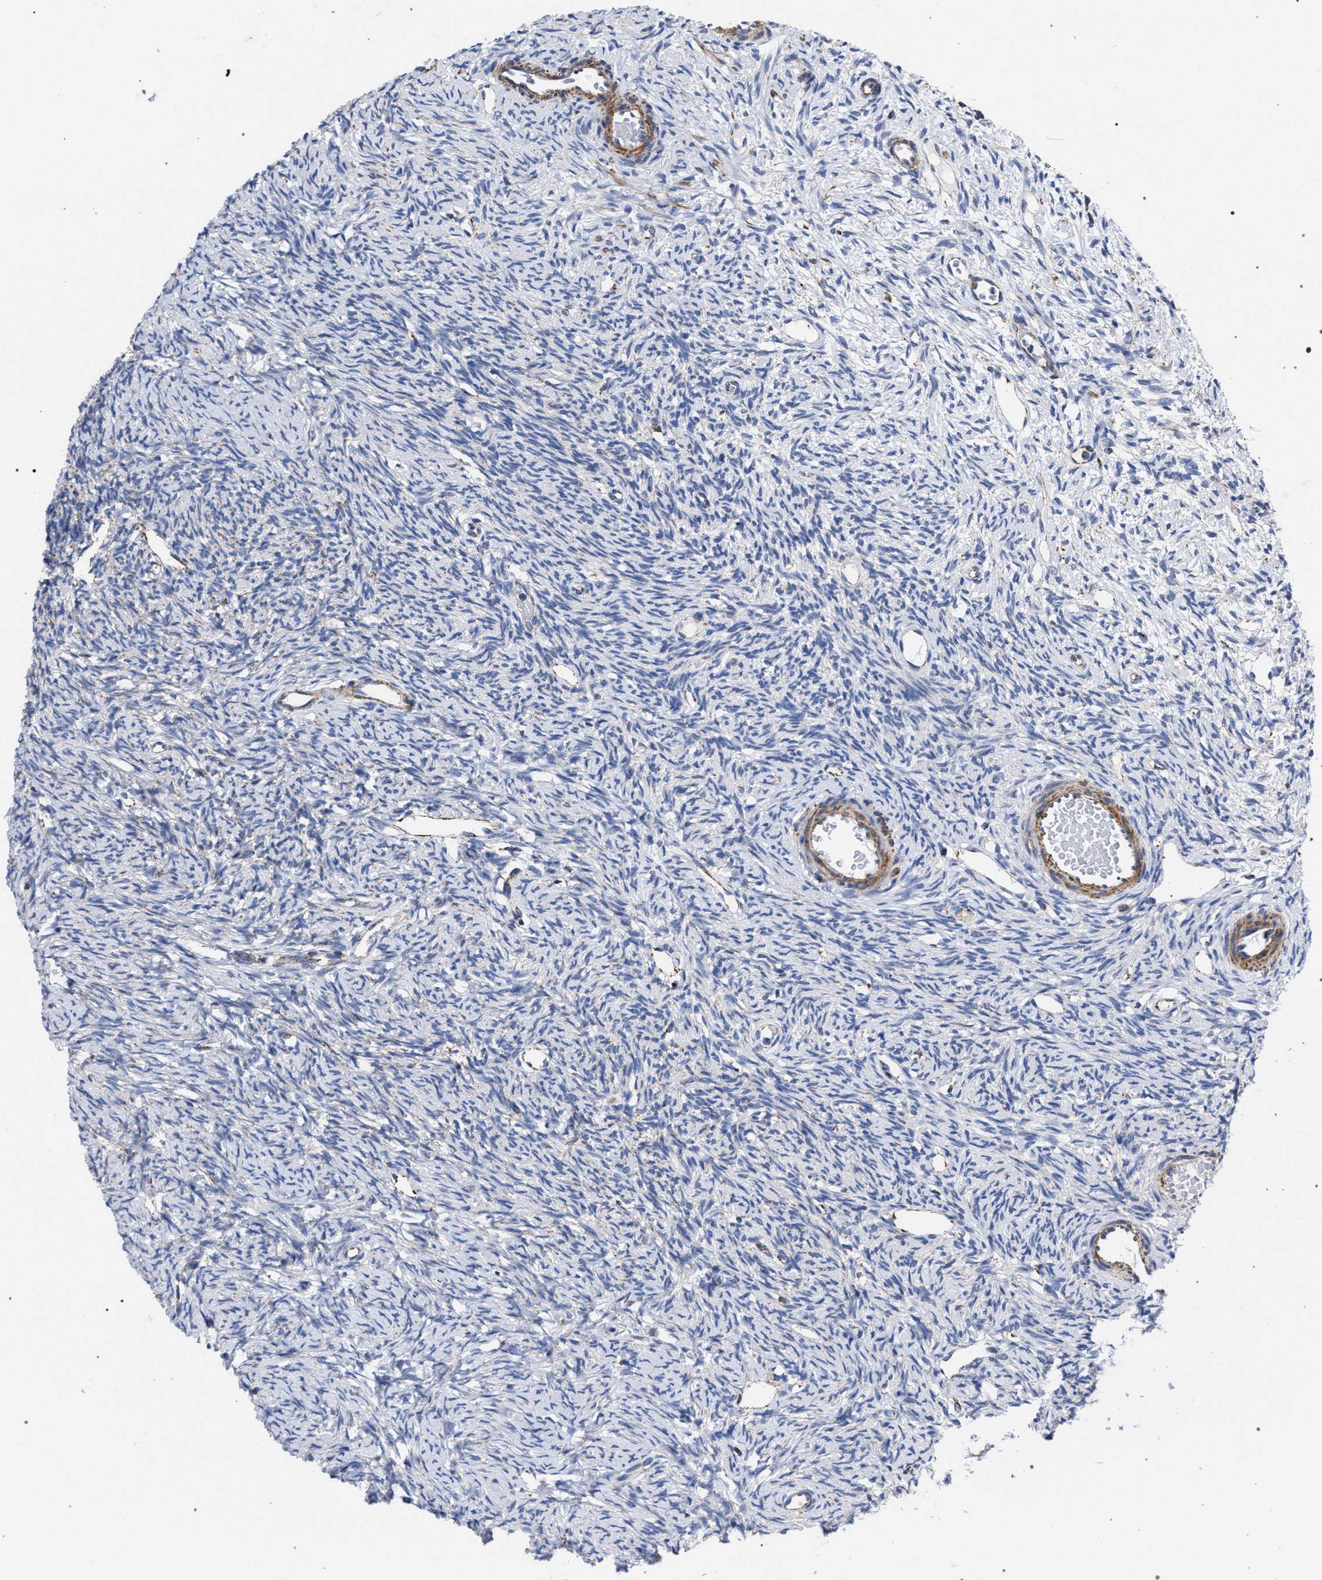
{"staining": {"intensity": "negative", "quantity": "none", "location": "none"}, "tissue": "ovary", "cell_type": "Ovarian stroma cells", "image_type": "normal", "snomed": [{"axis": "morphology", "description": "Normal tissue, NOS"}, {"axis": "topography", "description": "Ovary"}], "caption": "DAB (3,3'-diaminobenzidine) immunohistochemical staining of benign human ovary reveals no significant positivity in ovarian stroma cells.", "gene": "ACADS", "patient": {"sex": "female", "age": 33}}